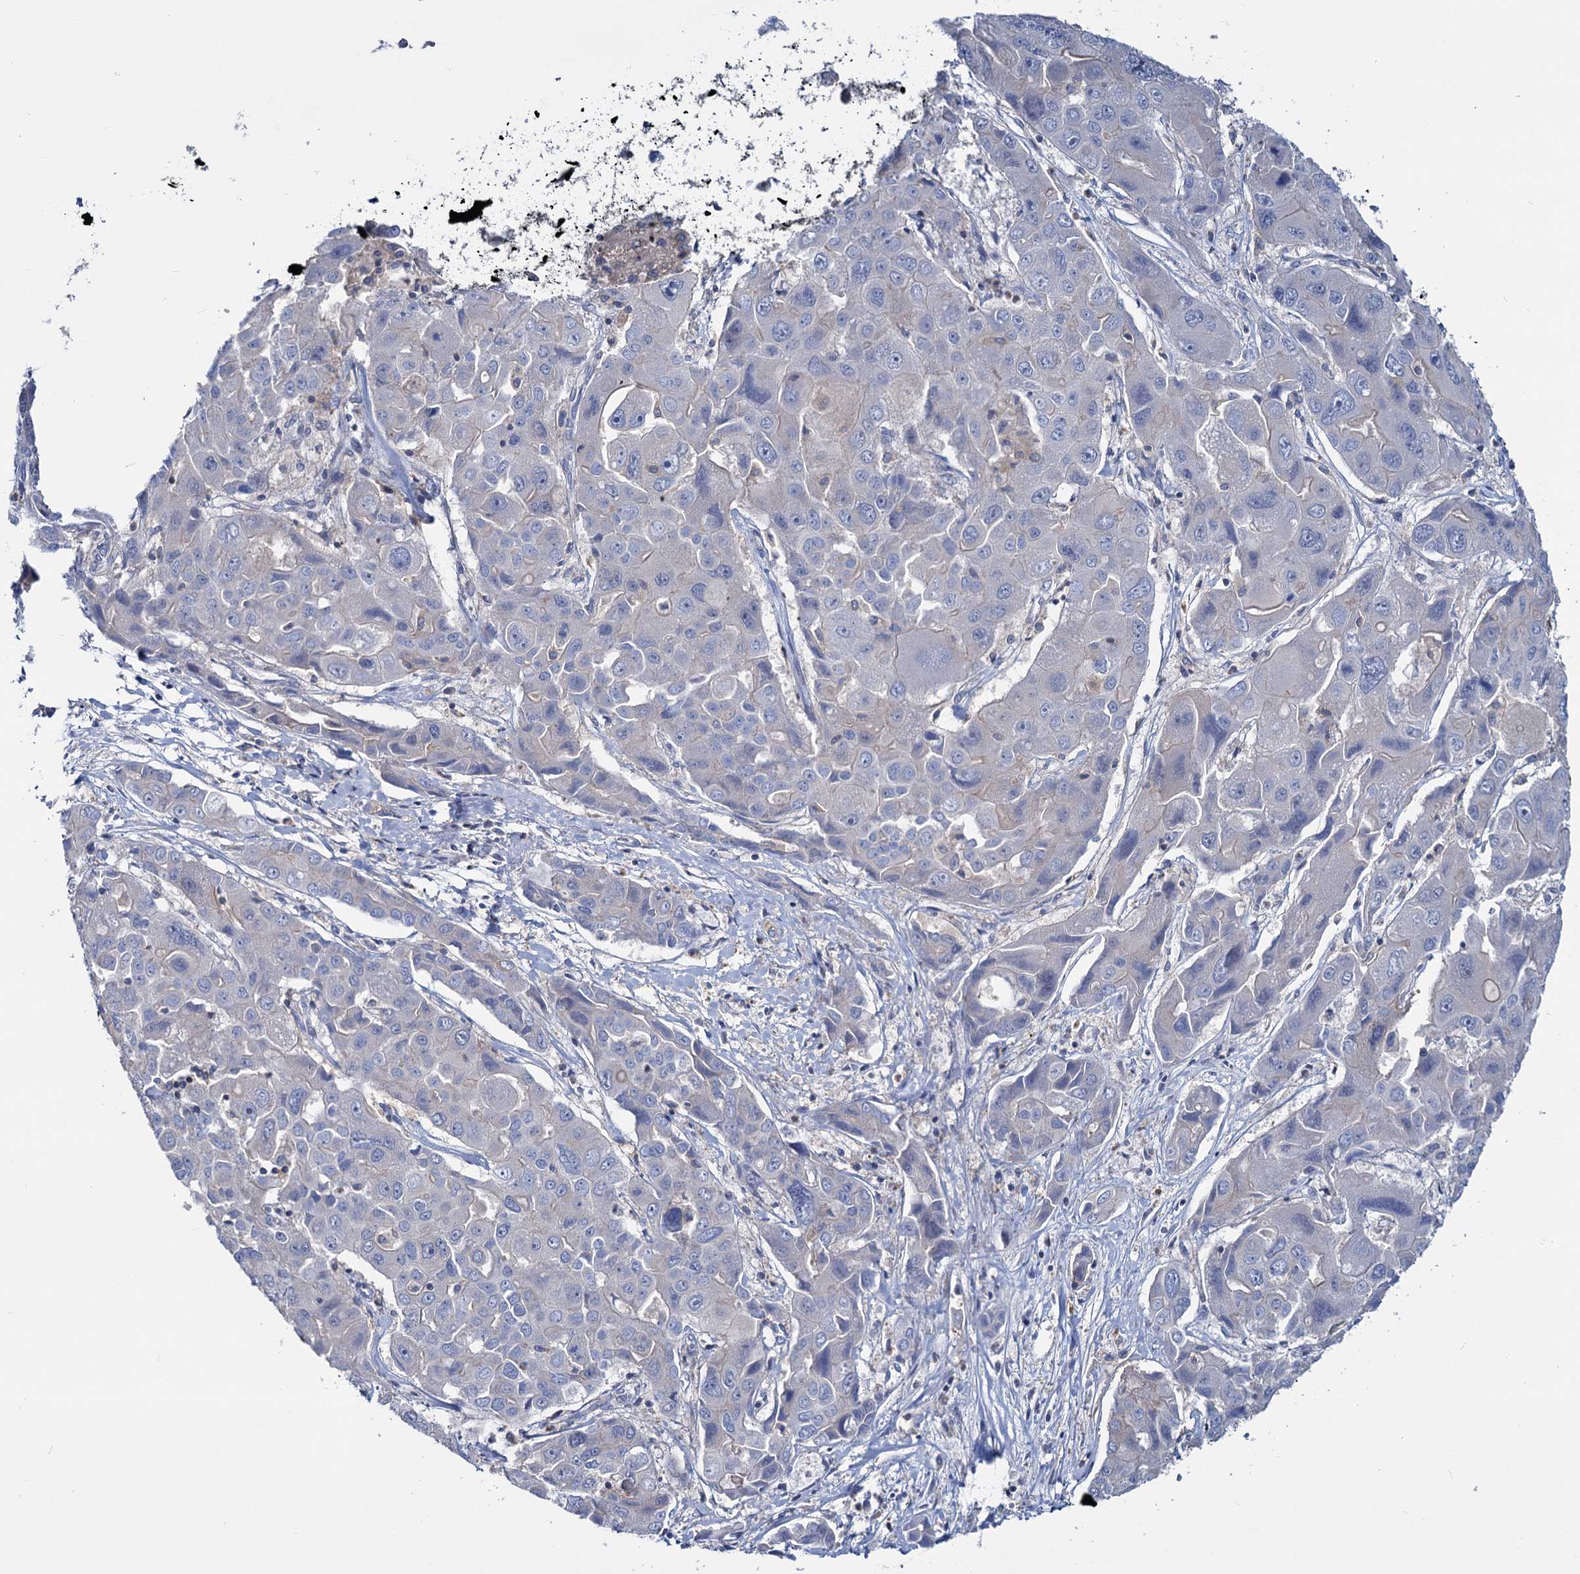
{"staining": {"intensity": "negative", "quantity": "none", "location": "none"}, "tissue": "liver cancer", "cell_type": "Tumor cells", "image_type": "cancer", "snomed": [{"axis": "morphology", "description": "Cholangiocarcinoma"}, {"axis": "topography", "description": "Liver"}], "caption": "IHC of human cholangiocarcinoma (liver) demonstrates no staining in tumor cells.", "gene": "LRCH4", "patient": {"sex": "male", "age": 67}}